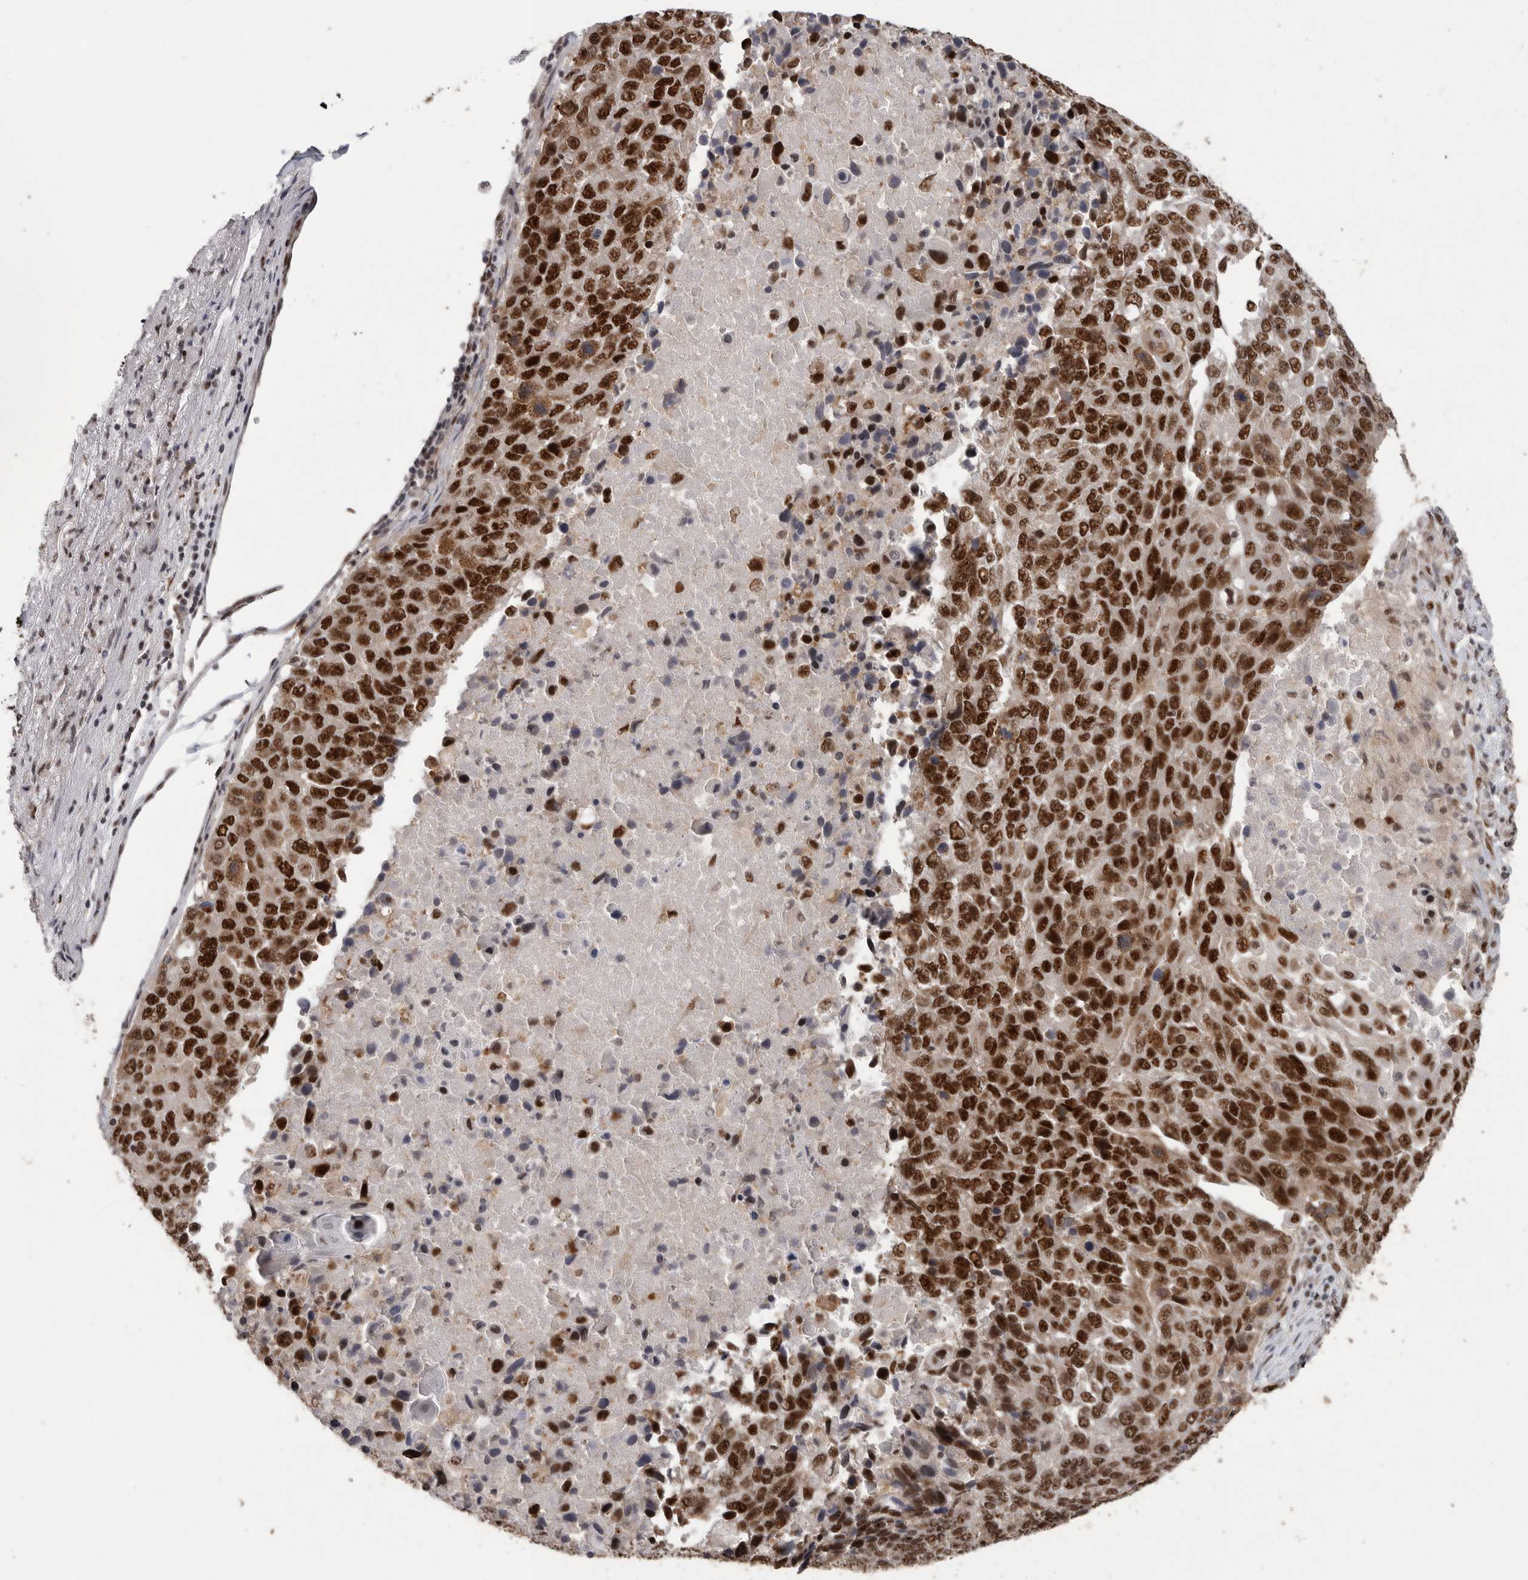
{"staining": {"intensity": "strong", "quantity": ">75%", "location": "nuclear"}, "tissue": "lung cancer", "cell_type": "Tumor cells", "image_type": "cancer", "snomed": [{"axis": "morphology", "description": "Squamous cell carcinoma, NOS"}, {"axis": "topography", "description": "Lung"}], "caption": "Lung cancer (squamous cell carcinoma) was stained to show a protein in brown. There is high levels of strong nuclear positivity in about >75% of tumor cells. The protein is stained brown, and the nuclei are stained in blue (DAB (3,3'-diaminobenzidine) IHC with brightfield microscopy, high magnification).", "gene": "PPP1R10", "patient": {"sex": "male", "age": 66}}